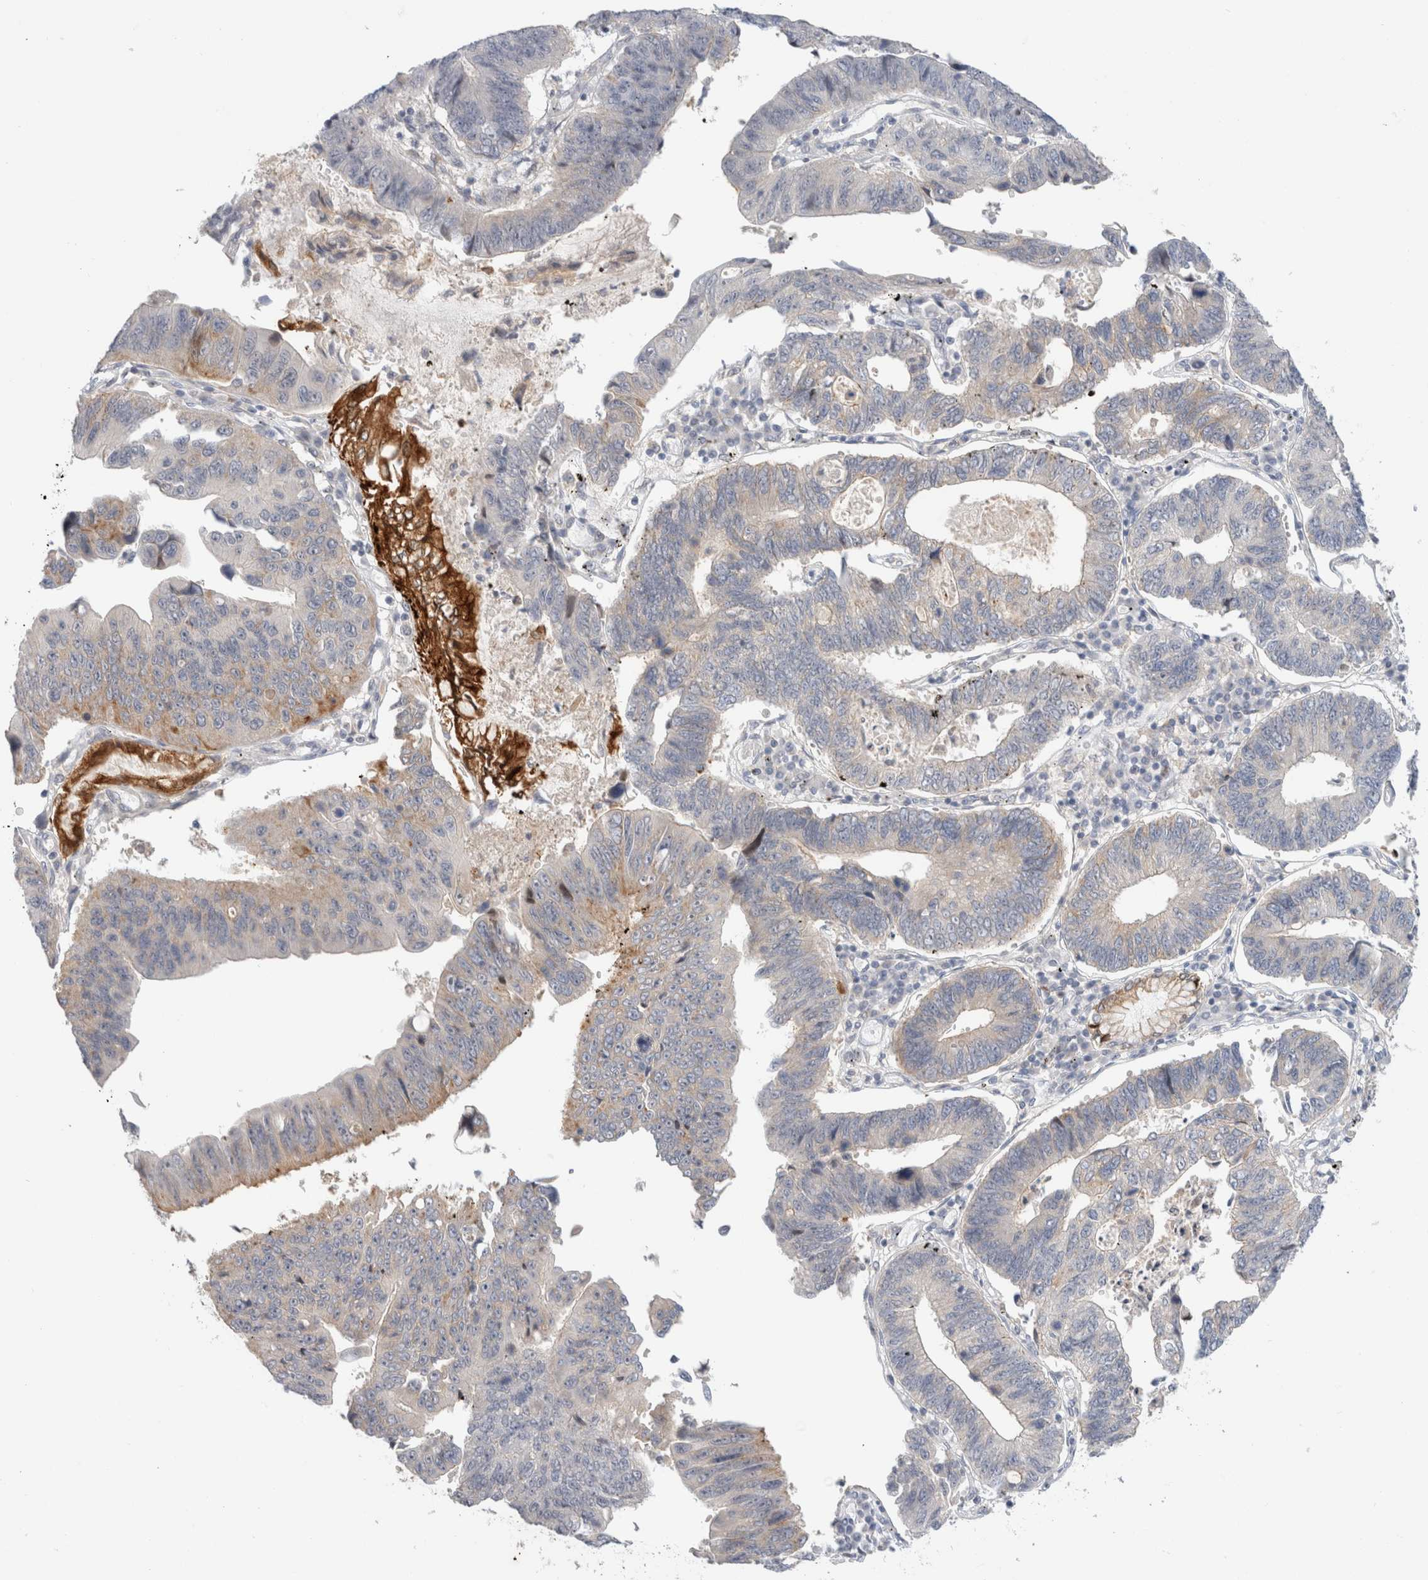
{"staining": {"intensity": "weak", "quantity": "<25%", "location": "cytoplasmic/membranous"}, "tissue": "stomach cancer", "cell_type": "Tumor cells", "image_type": "cancer", "snomed": [{"axis": "morphology", "description": "Adenocarcinoma, NOS"}, {"axis": "topography", "description": "Stomach"}], "caption": "Tumor cells show no significant positivity in stomach cancer (adenocarcinoma).", "gene": "SDR16C5", "patient": {"sex": "male", "age": 59}}